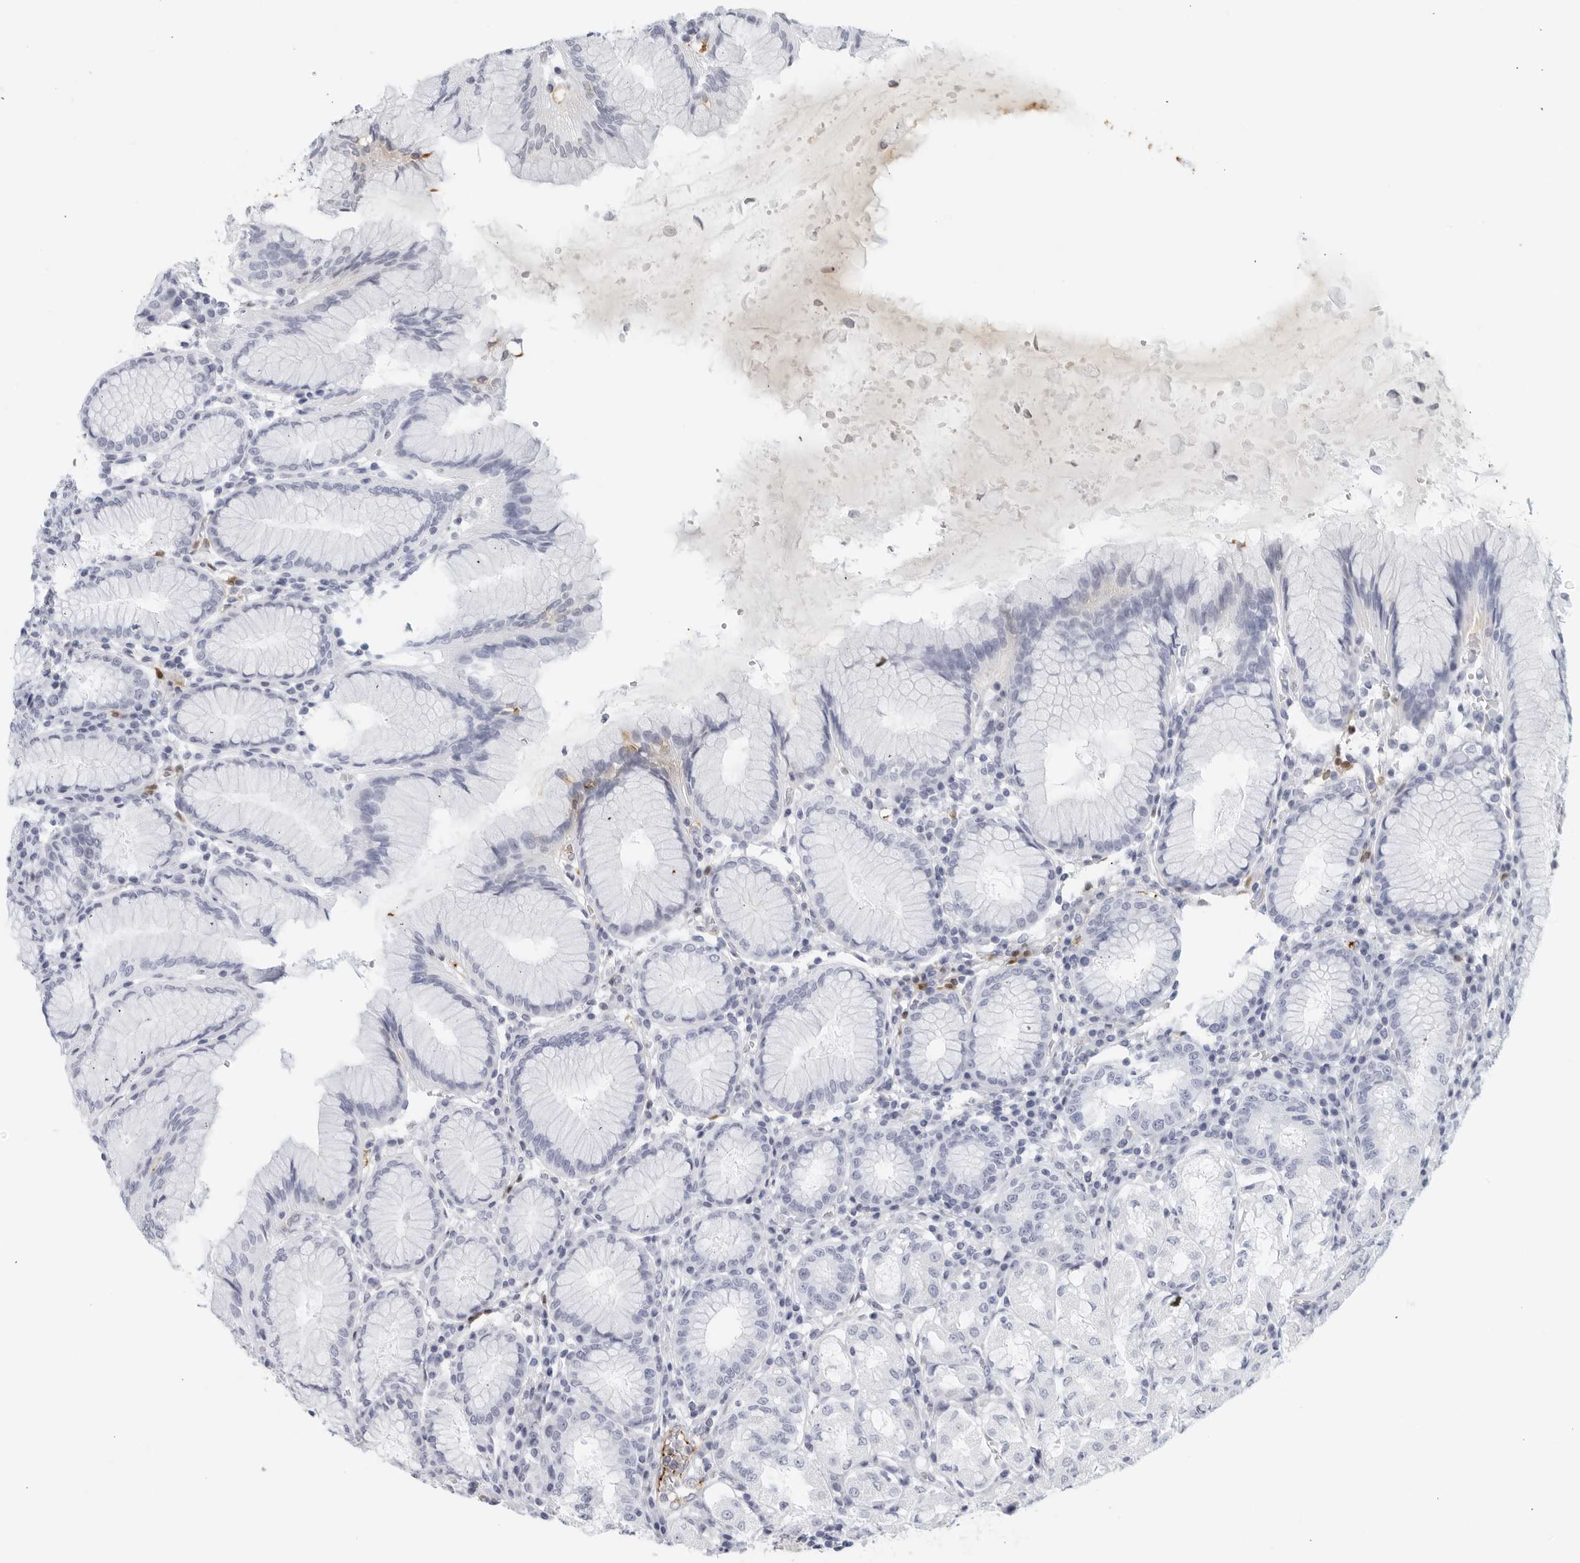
{"staining": {"intensity": "negative", "quantity": "none", "location": "none"}, "tissue": "stomach", "cell_type": "Glandular cells", "image_type": "normal", "snomed": [{"axis": "morphology", "description": "Normal tissue, NOS"}, {"axis": "topography", "description": "Stomach"}, {"axis": "topography", "description": "Stomach, lower"}], "caption": "Image shows no significant protein staining in glandular cells of benign stomach.", "gene": "FGG", "patient": {"sex": "female", "age": 56}}